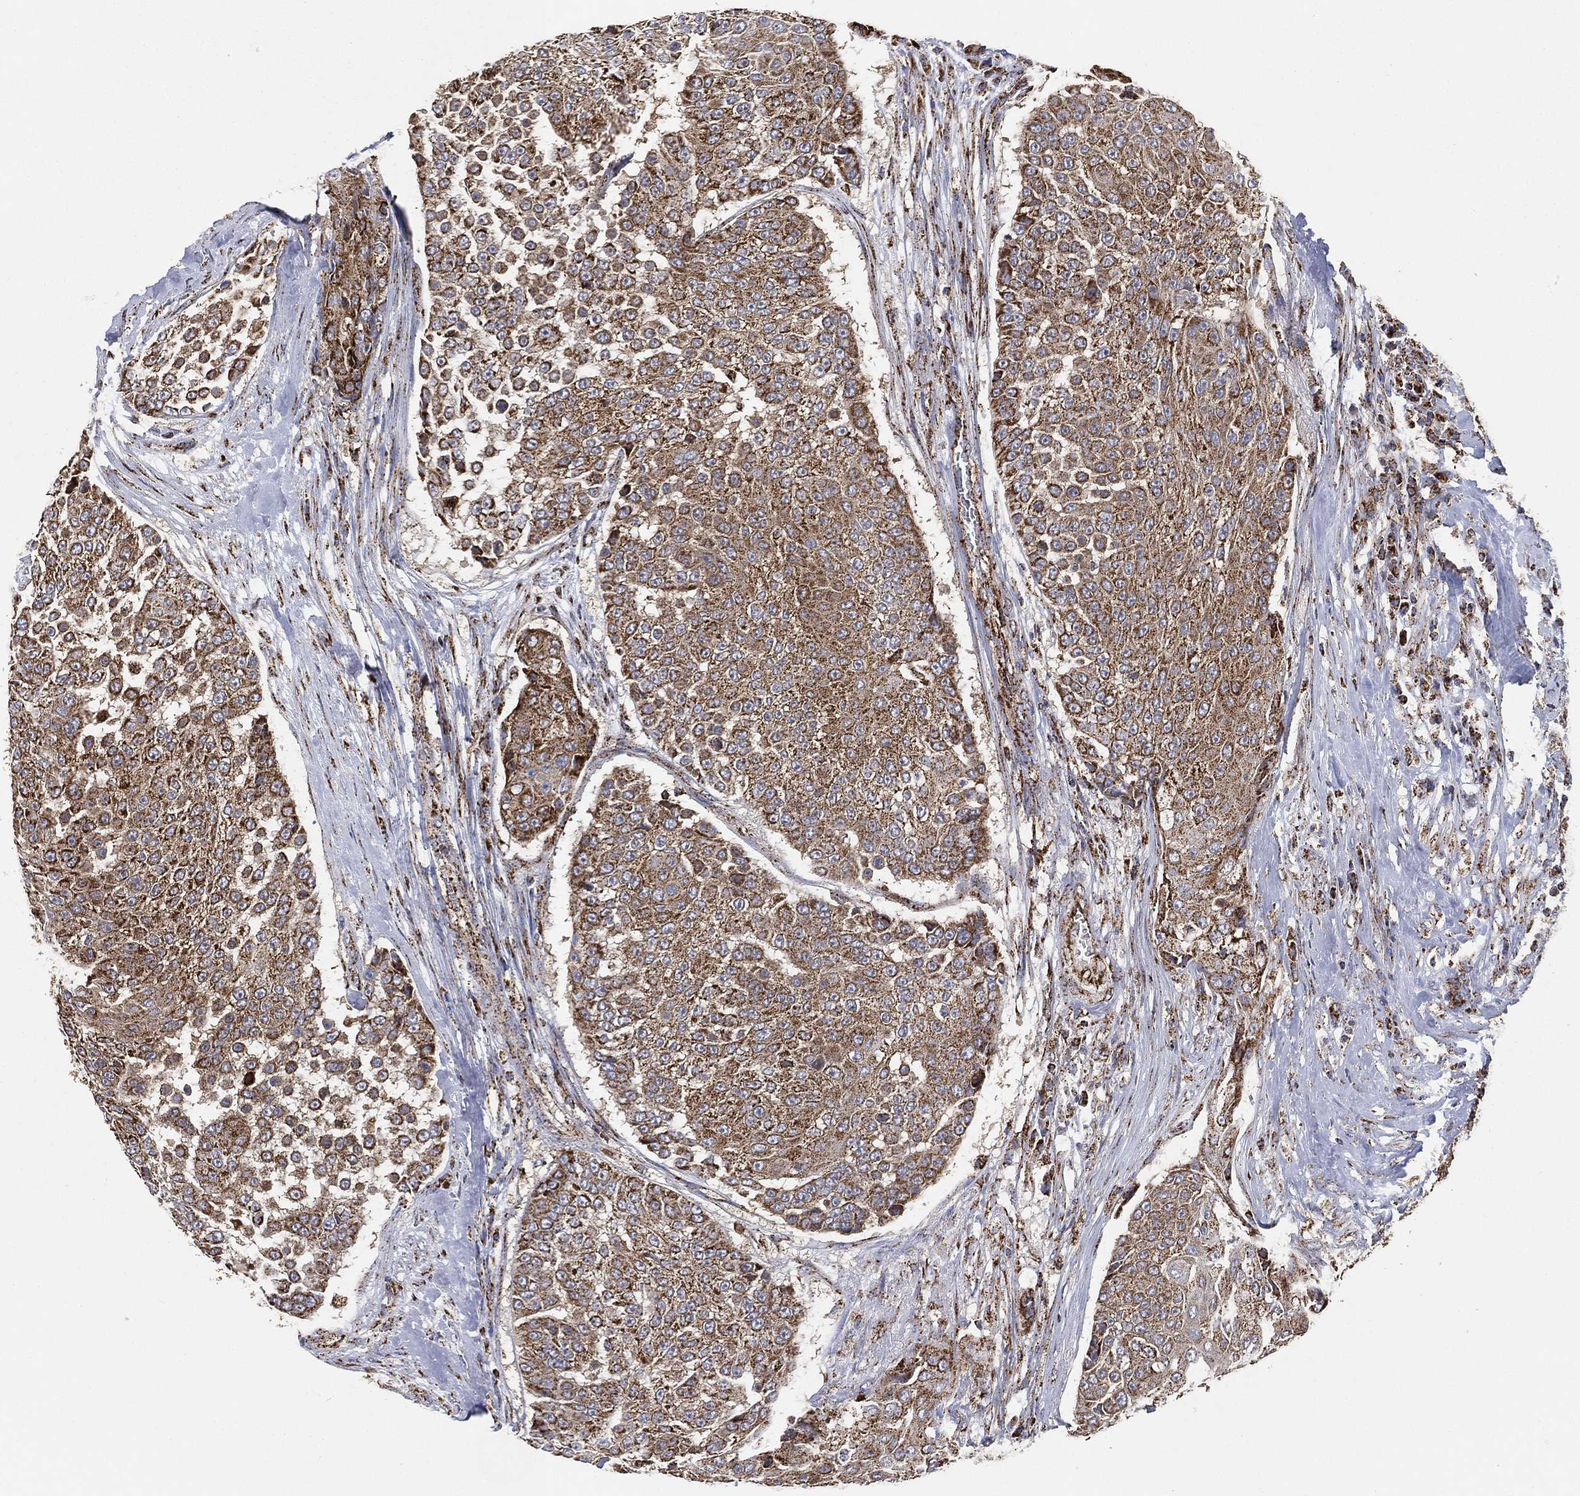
{"staining": {"intensity": "strong", "quantity": ">75%", "location": "cytoplasmic/membranous"}, "tissue": "urothelial cancer", "cell_type": "Tumor cells", "image_type": "cancer", "snomed": [{"axis": "morphology", "description": "Urothelial carcinoma, High grade"}, {"axis": "topography", "description": "Urinary bladder"}], "caption": "IHC photomicrograph of neoplastic tissue: human urothelial cancer stained using immunohistochemistry displays high levels of strong protein expression localized specifically in the cytoplasmic/membranous of tumor cells, appearing as a cytoplasmic/membranous brown color.", "gene": "SLC38A7", "patient": {"sex": "female", "age": 63}}